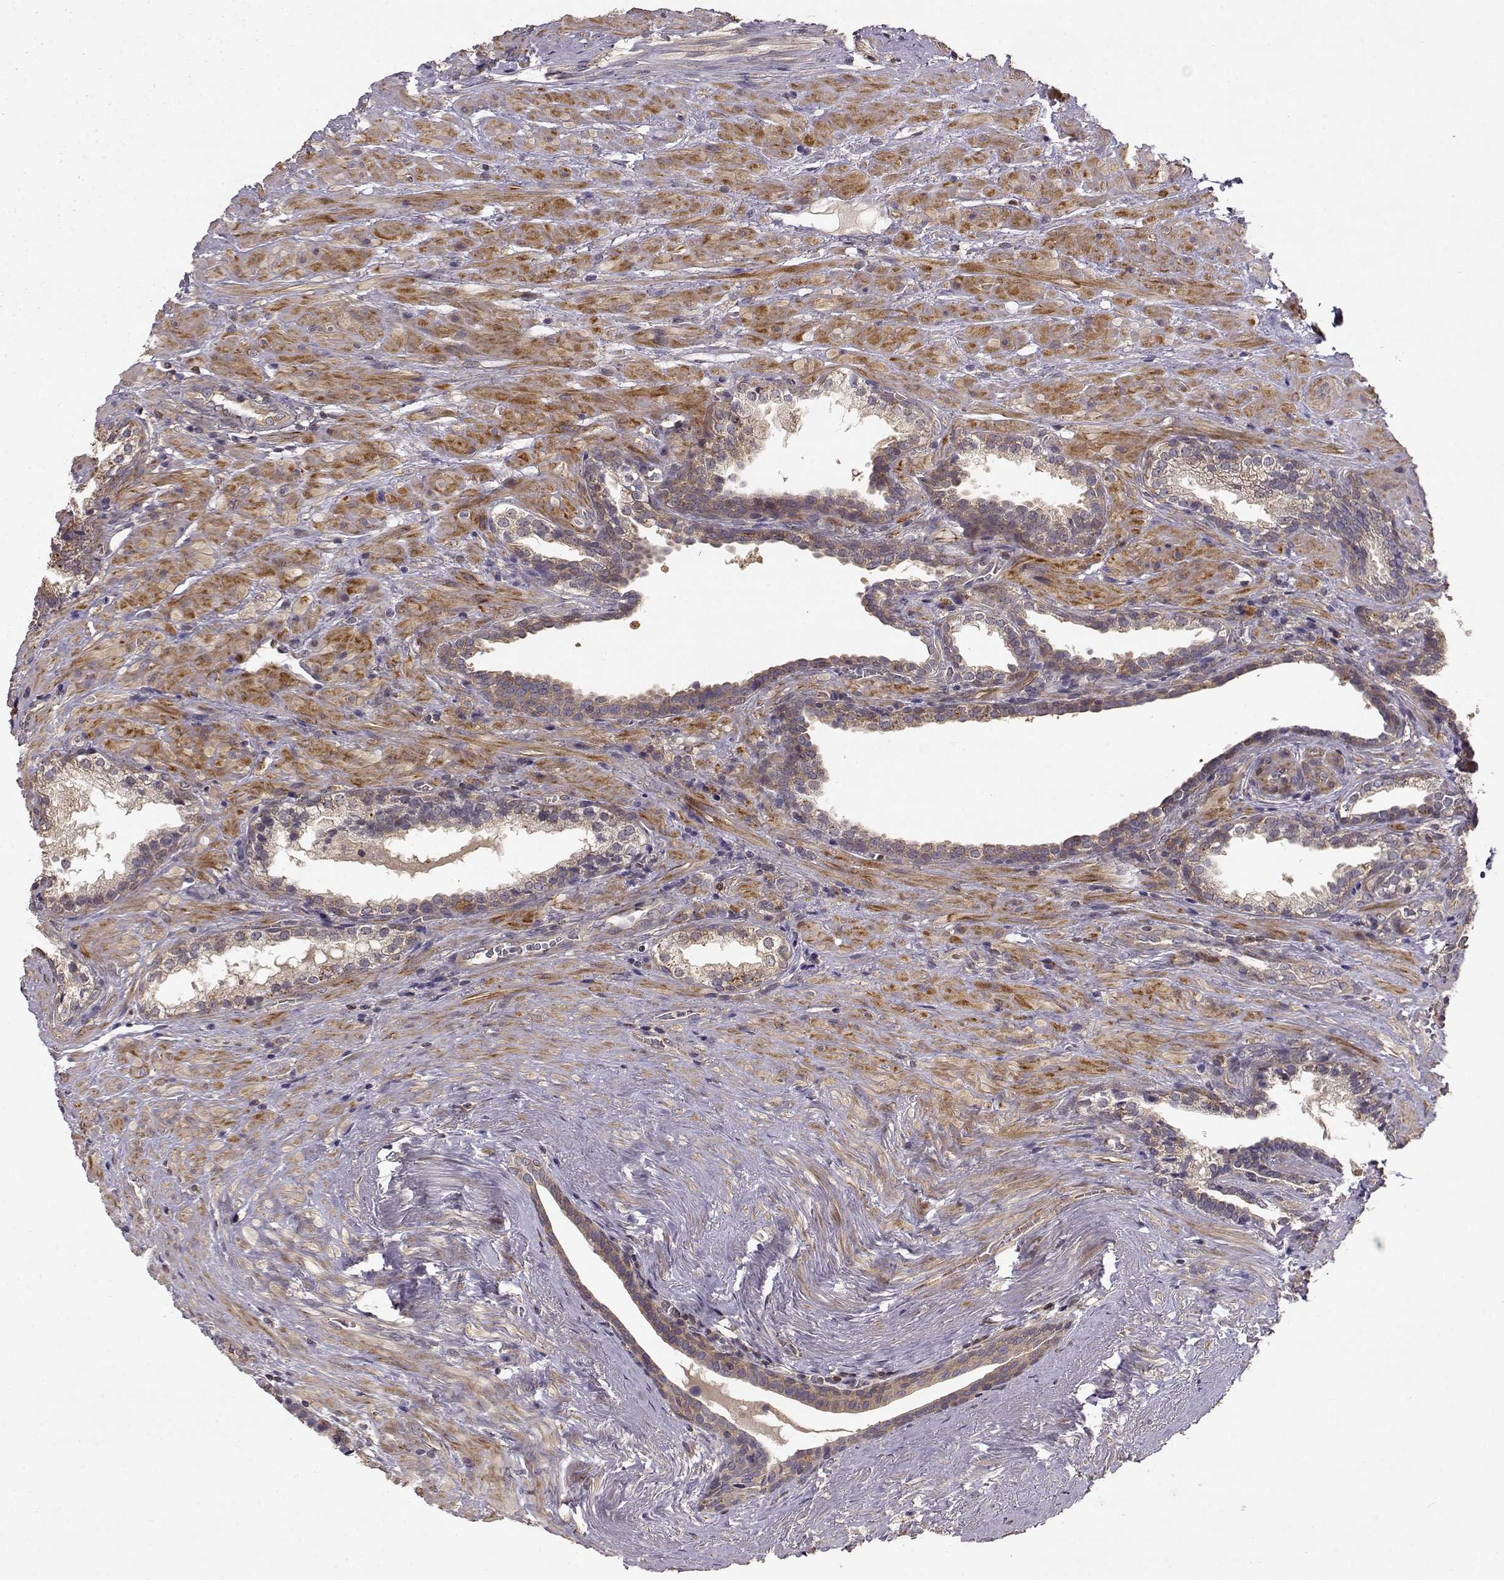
{"staining": {"intensity": "weak", "quantity": "25%-75%", "location": "cytoplasmic/membranous"}, "tissue": "prostate cancer", "cell_type": "Tumor cells", "image_type": "cancer", "snomed": [{"axis": "morphology", "description": "Adenocarcinoma, NOS"}, {"axis": "topography", "description": "Prostate and seminal vesicle, NOS"}], "caption": "This image demonstrates immunohistochemistry staining of prostate cancer, with low weak cytoplasmic/membranous expression in approximately 25%-75% of tumor cells.", "gene": "CRIM1", "patient": {"sex": "male", "age": 63}}